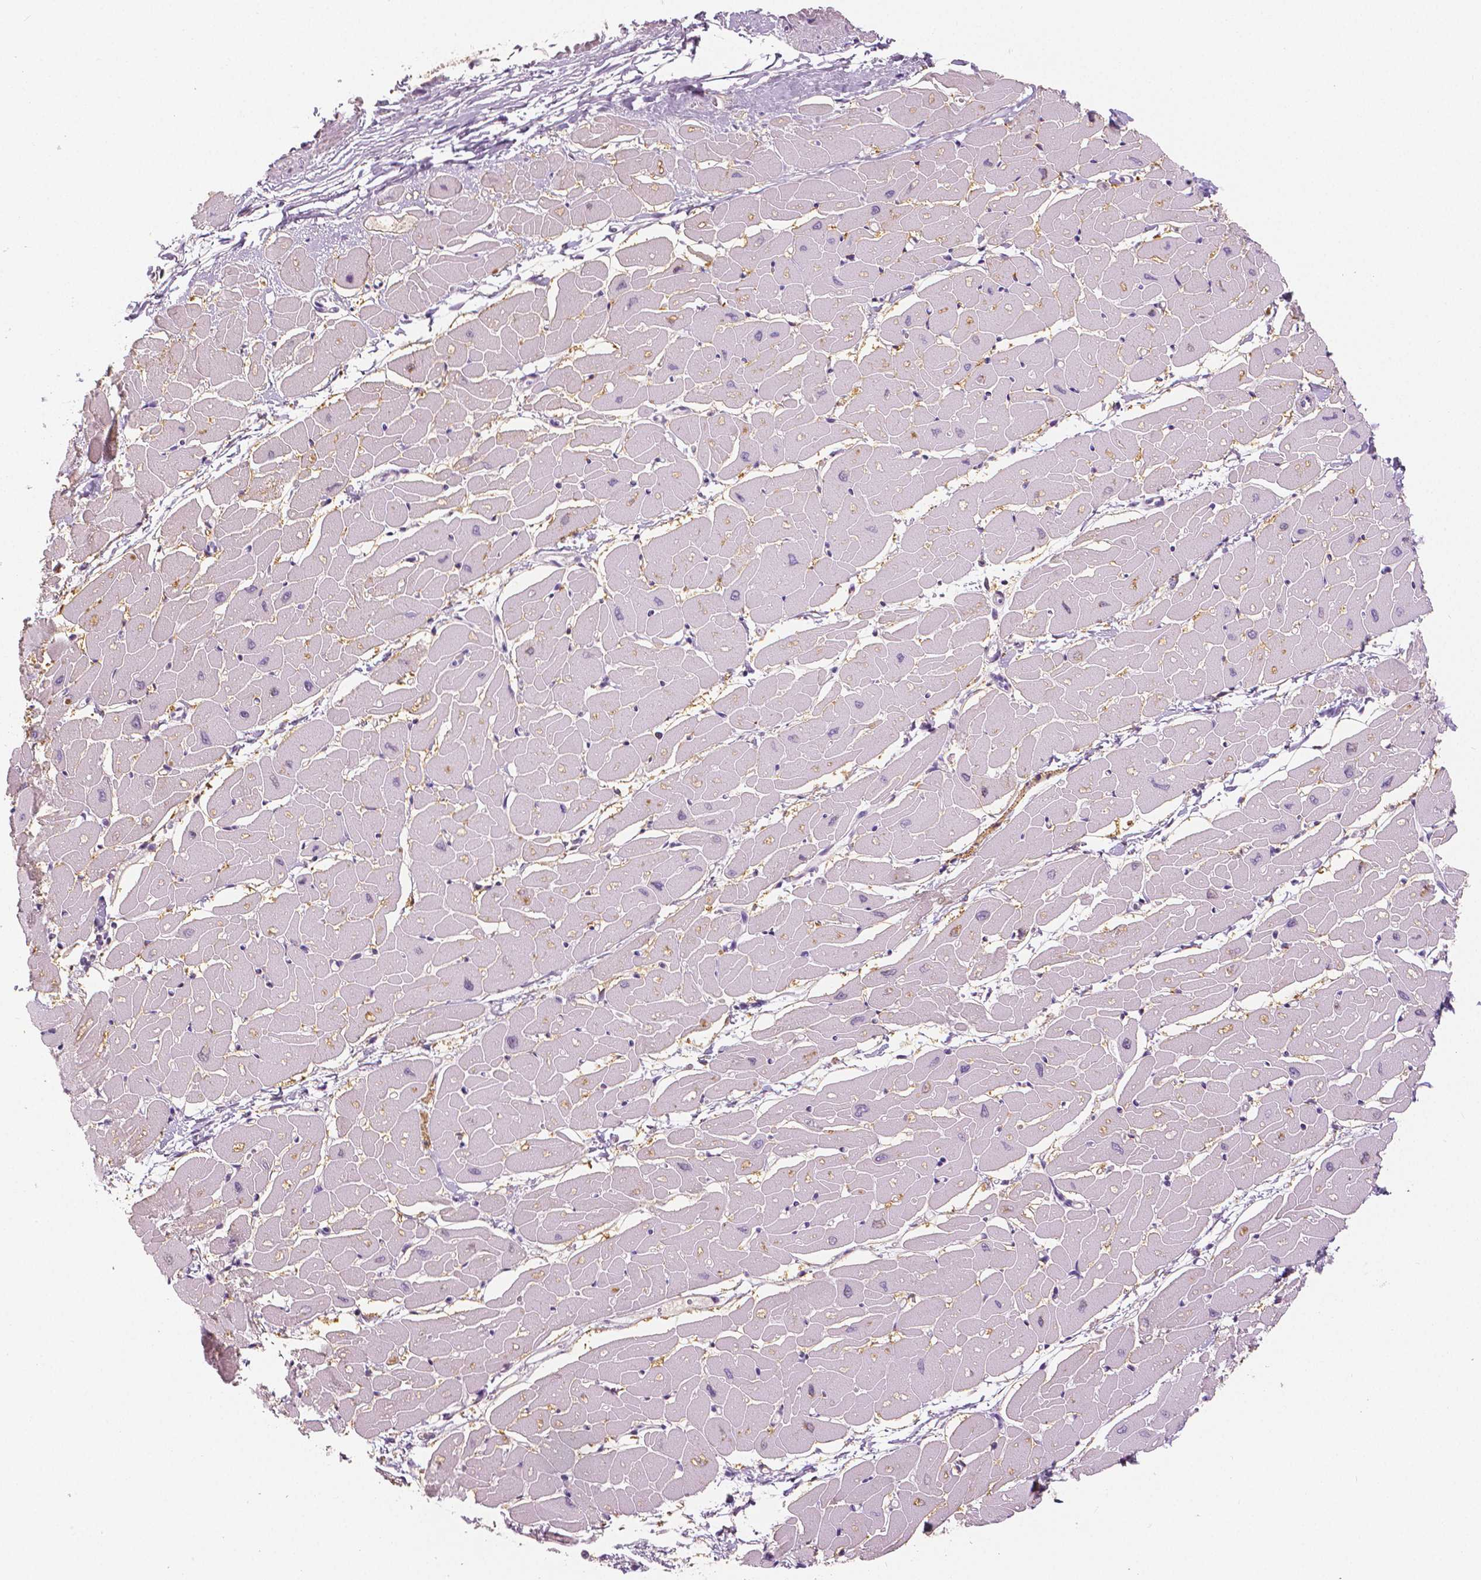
{"staining": {"intensity": "weak", "quantity": "25%-75%", "location": "cytoplasmic/membranous"}, "tissue": "heart muscle", "cell_type": "Cardiomyocytes", "image_type": "normal", "snomed": [{"axis": "morphology", "description": "Normal tissue, NOS"}, {"axis": "topography", "description": "Heart"}], "caption": "Immunohistochemical staining of normal human heart muscle demonstrates 25%-75% levels of weak cytoplasmic/membranous protein expression in about 25%-75% of cardiomyocytes.", "gene": "SLC24A1", "patient": {"sex": "male", "age": 57}}